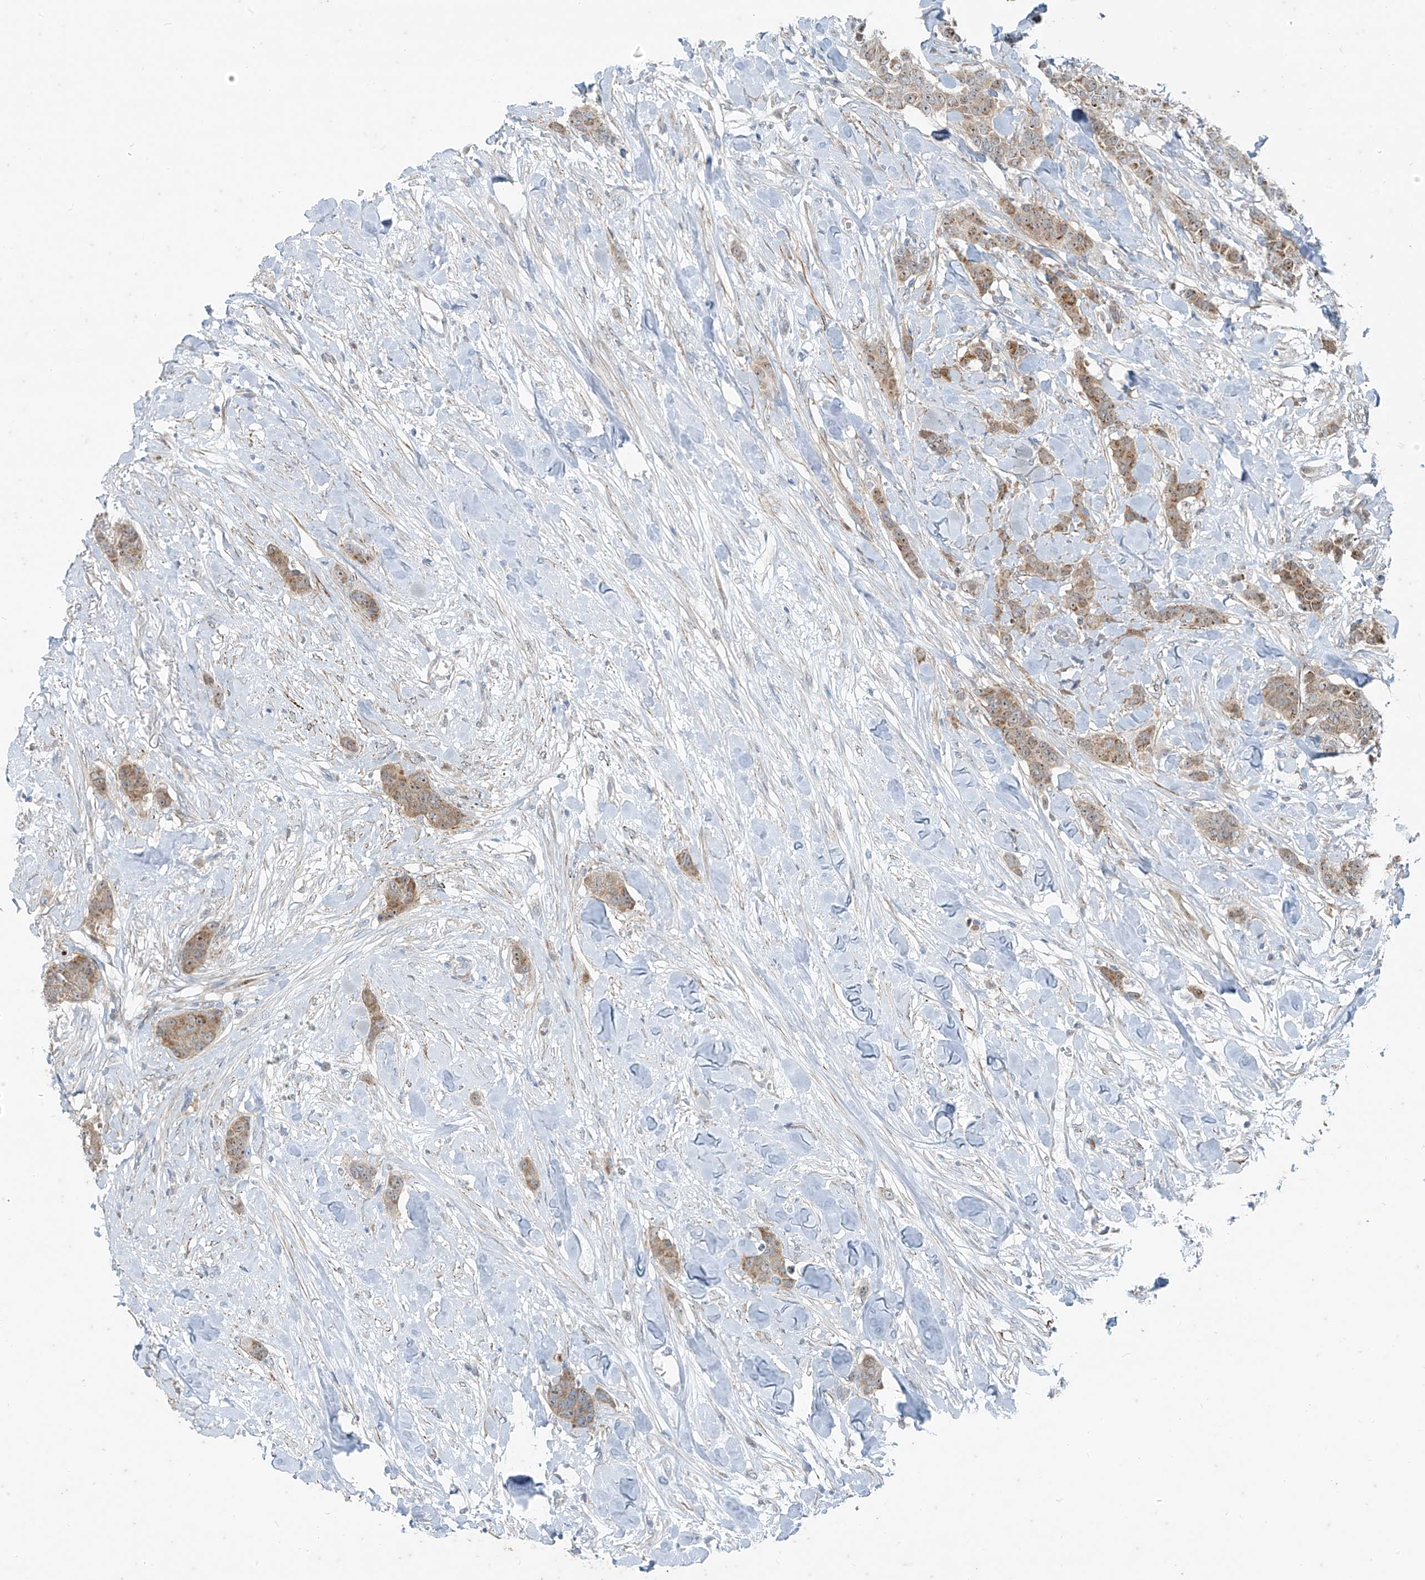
{"staining": {"intensity": "moderate", "quantity": "25%-75%", "location": "cytoplasmic/membranous,nuclear"}, "tissue": "breast cancer", "cell_type": "Tumor cells", "image_type": "cancer", "snomed": [{"axis": "morphology", "description": "Duct carcinoma"}, {"axis": "topography", "description": "Breast"}], "caption": "Protein expression by immunohistochemistry exhibits moderate cytoplasmic/membranous and nuclear positivity in about 25%-75% of tumor cells in breast cancer.", "gene": "PPCS", "patient": {"sex": "female", "age": 40}}